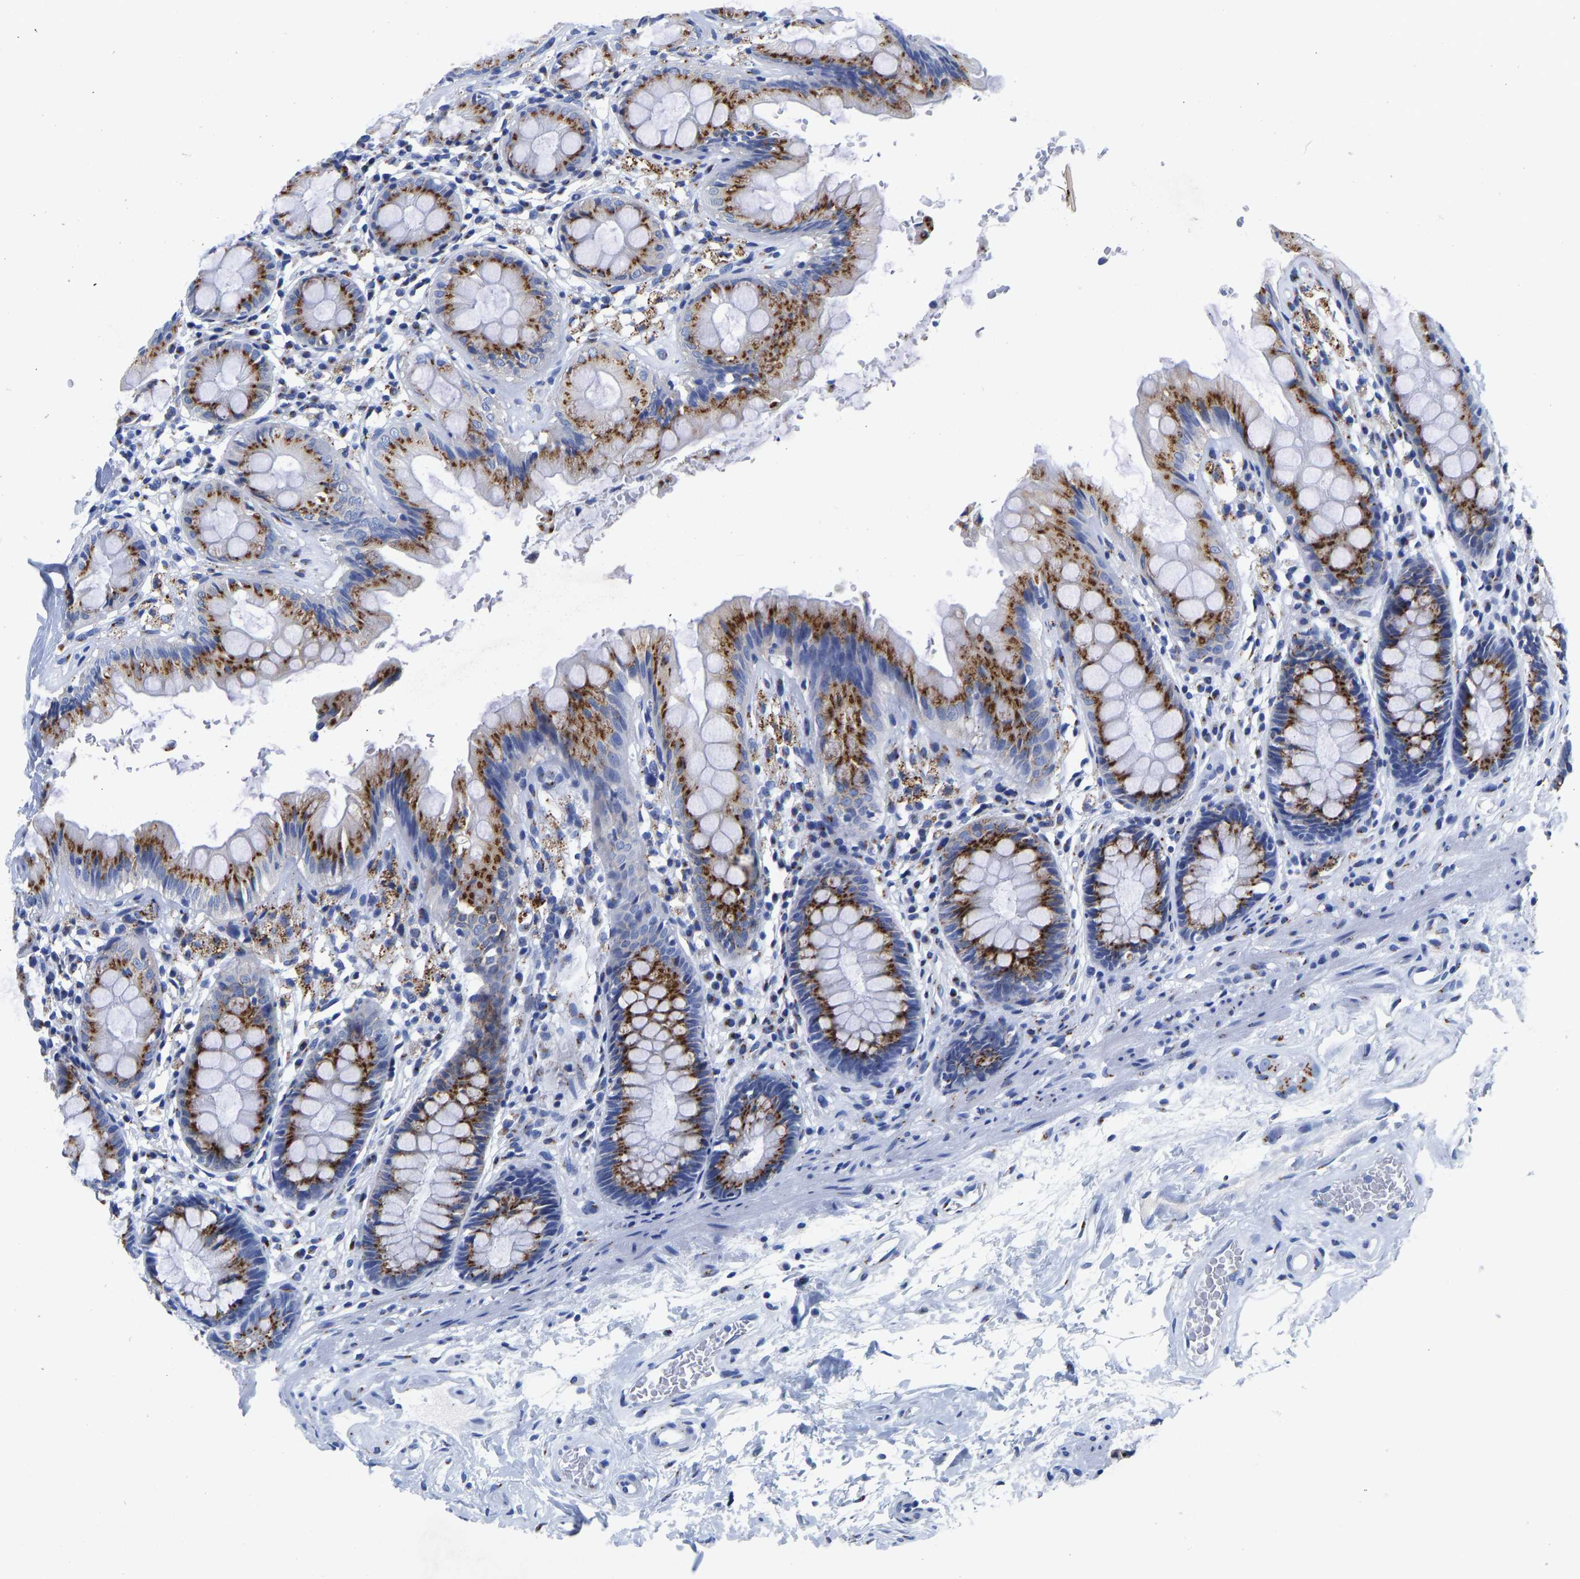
{"staining": {"intensity": "strong", "quantity": ">75%", "location": "cytoplasmic/membranous"}, "tissue": "rectum", "cell_type": "Glandular cells", "image_type": "normal", "snomed": [{"axis": "morphology", "description": "Normal tissue, NOS"}, {"axis": "topography", "description": "Rectum"}], "caption": "Rectum stained with immunohistochemistry (IHC) exhibits strong cytoplasmic/membranous staining in about >75% of glandular cells. (Stains: DAB (3,3'-diaminobenzidine) in brown, nuclei in blue, Microscopy: brightfield microscopy at high magnification).", "gene": "TMEM87A", "patient": {"sex": "male", "age": 64}}